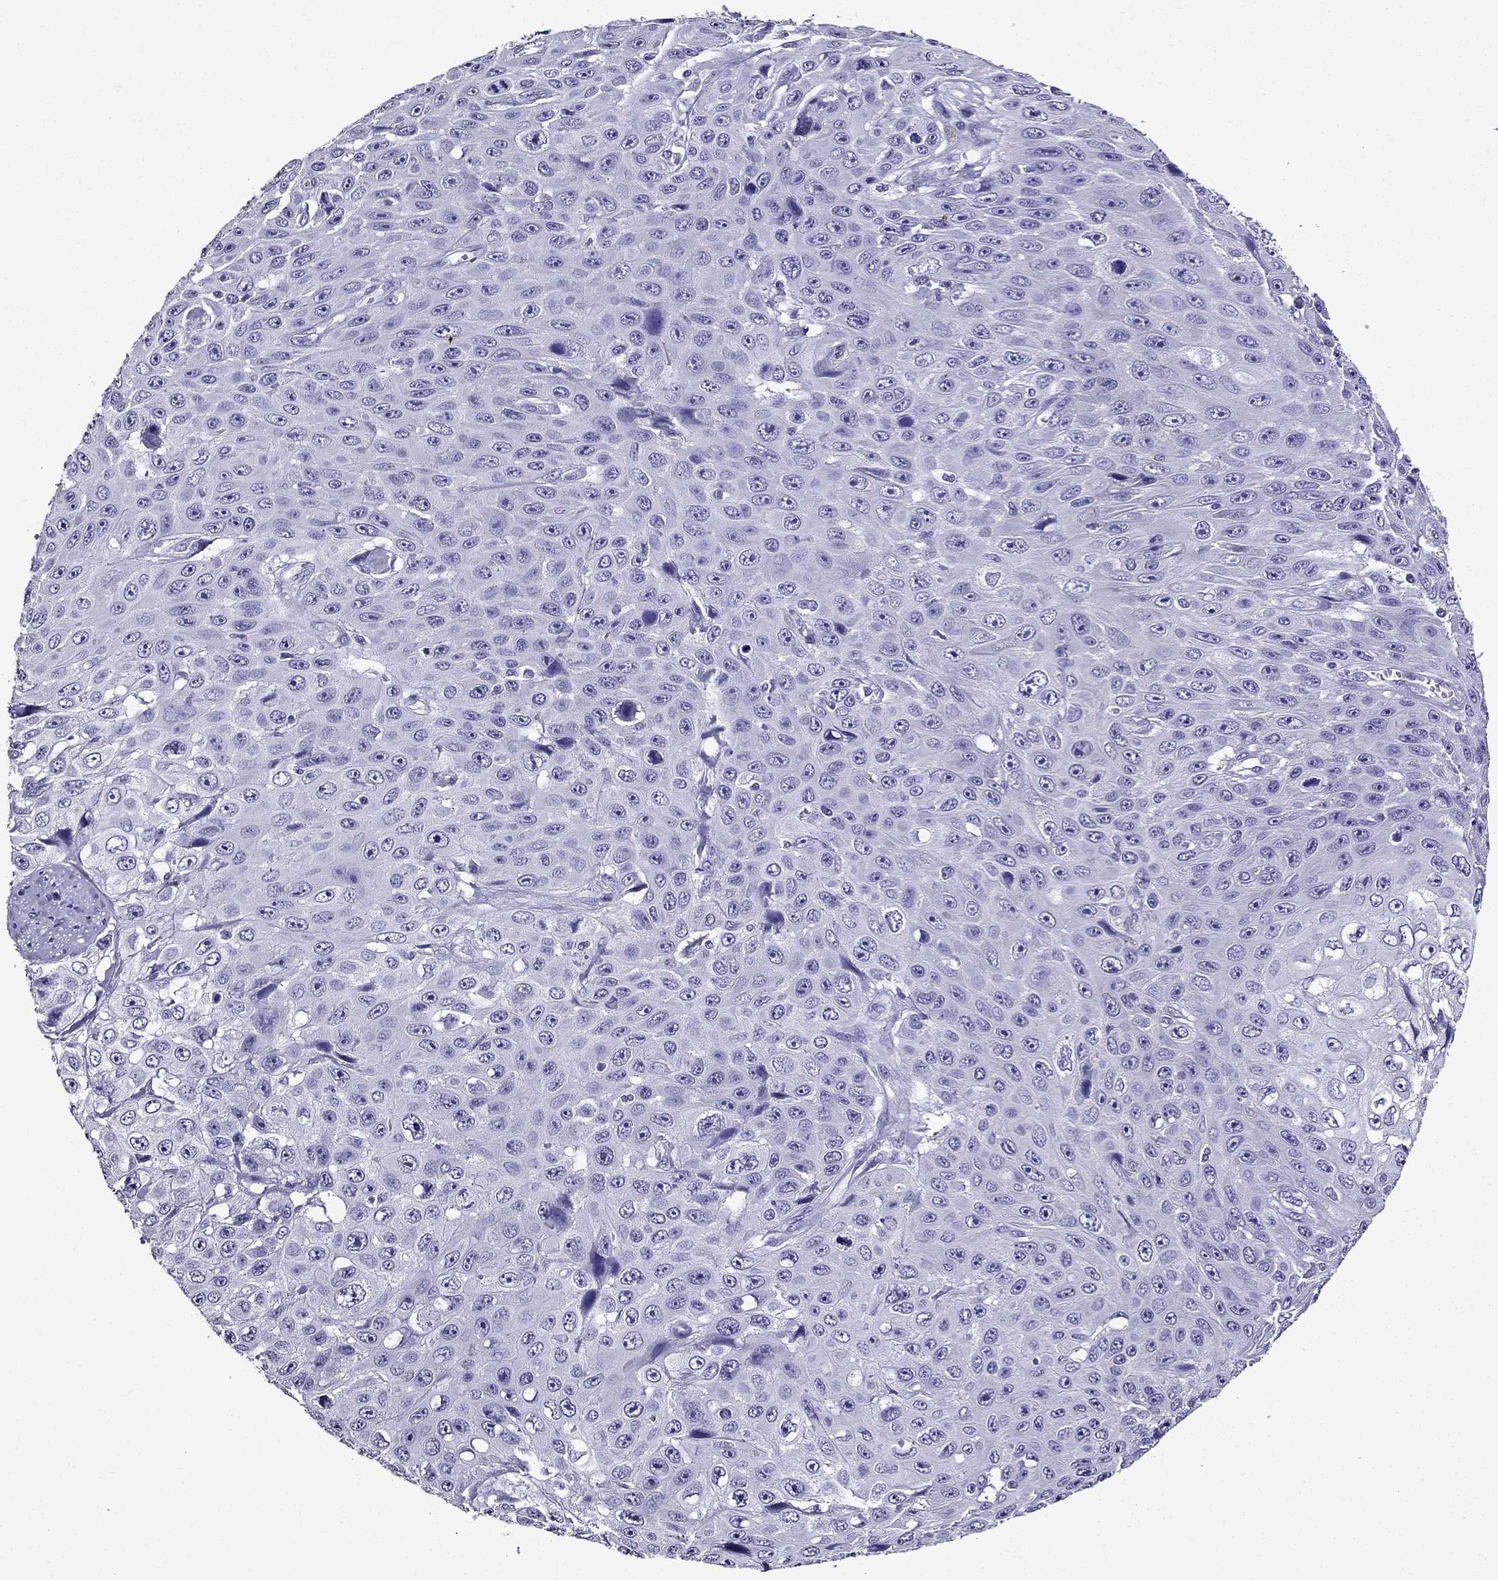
{"staining": {"intensity": "negative", "quantity": "none", "location": "none"}, "tissue": "skin cancer", "cell_type": "Tumor cells", "image_type": "cancer", "snomed": [{"axis": "morphology", "description": "Squamous cell carcinoma, NOS"}, {"axis": "topography", "description": "Skin"}], "caption": "Human squamous cell carcinoma (skin) stained for a protein using IHC exhibits no staining in tumor cells.", "gene": "DNAH17", "patient": {"sex": "male", "age": 82}}